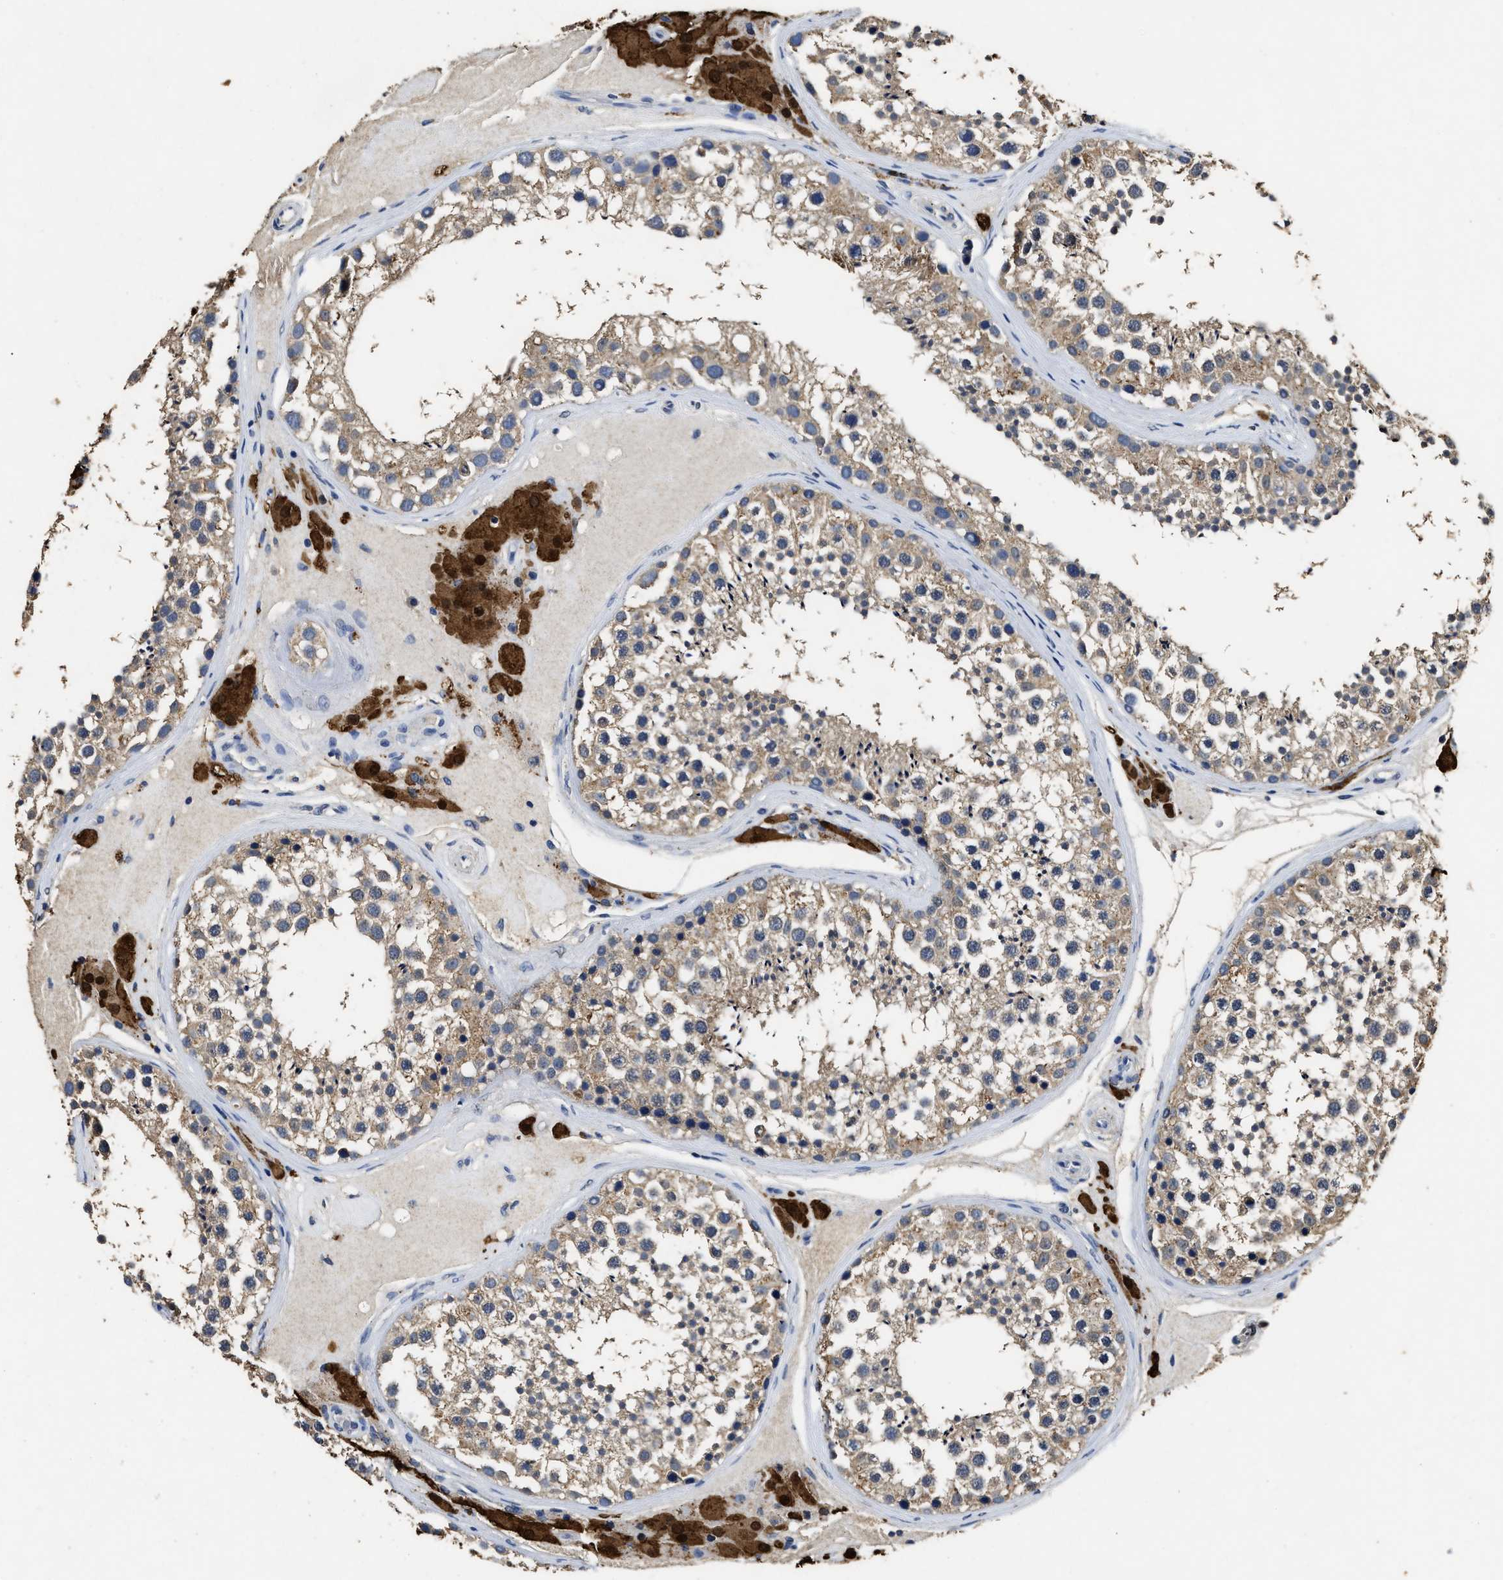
{"staining": {"intensity": "moderate", "quantity": ">75%", "location": "cytoplasmic/membranous"}, "tissue": "testis", "cell_type": "Cells in seminiferous ducts", "image_type": "normal", "snomed": [{"axis": "morphology", "description": "Normal tissue, NOS"}, {"axis": "topography", "description": "Testis"}], "caption": "Cells in seminiferous ducts reveal medium levels of moderate cytoplasmic/membranous expression in about >75% of cells in benign testis. The staining was performed using DAB, with brown indicating positive protein expression. Nuclei are stained blue with hematoxylin.", "gene": "CTNNA1", "patient": {"sex": "male", "age": 46}}